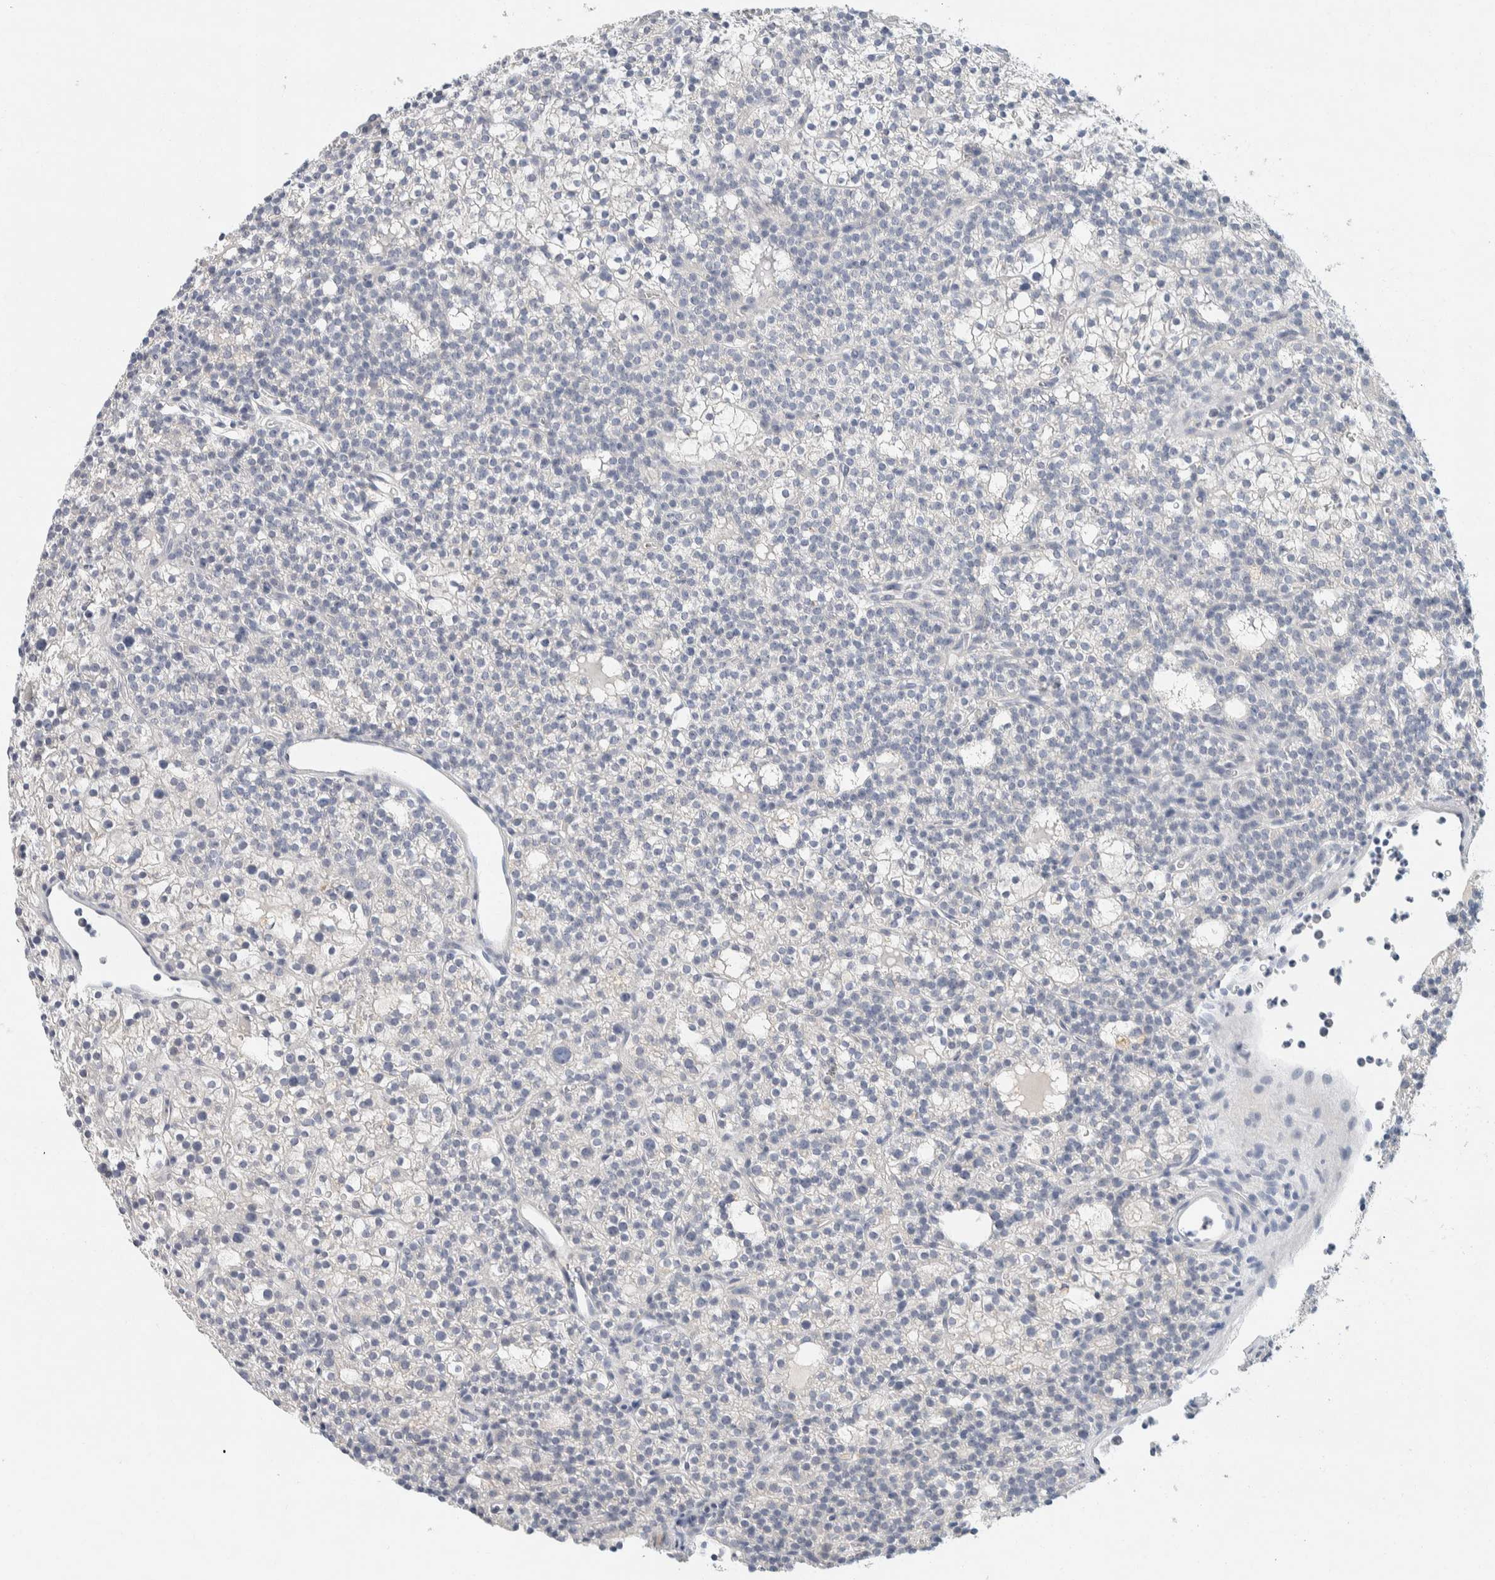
{"staining": {"intensity": "negative", "quantity": "none", "location": "none"}, "tissue": "parathyroid gland", "cell_type": "Glandular cells", "image_type": "normal", "snomed": [{"axis": "morphology", "description": "Normal tissue, NOS"}, {"axis": "morphology", "description": "Adenoma, NOS"}, {"axis": "topography", "description": "Parathyroid gland"}], "caption": "Immunohistochemistry of normal parathyroid gland shows no positivity in glandular cells.", "gene": "ALOX12B", "patient": {"sex": "female", "age": 74}}